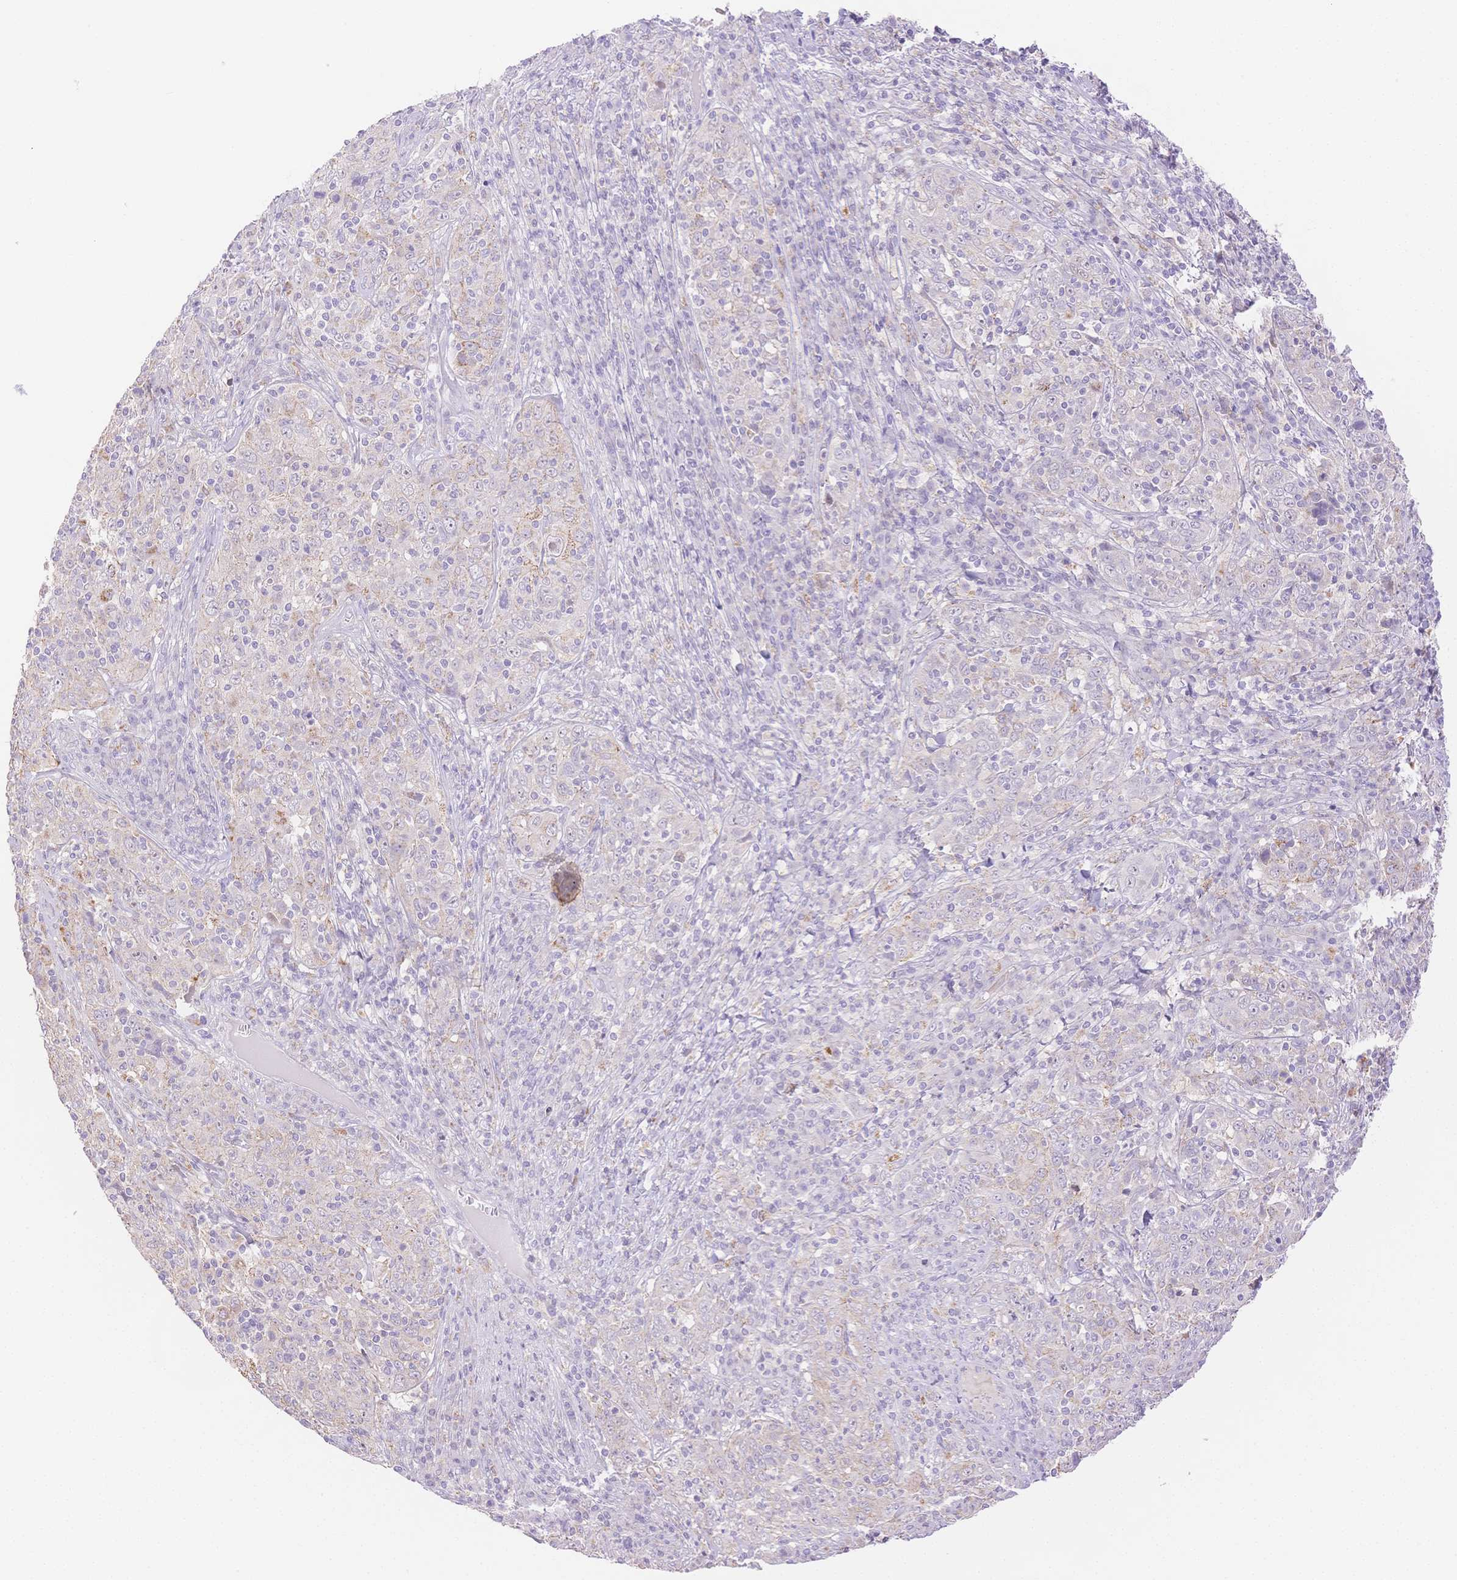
{"staining": {"intensity": "negative", "quantity": "none", "location": "none"}, "tissue": "cervical cancer", "cell_type": "Tumor cells", "image_type": "cancer", "snomed": [{"axis": "morphology", "description": "Squamous cell carcinoma, NOS"}, {"axis": "topography", "description": "Cervix"}], "caption": "Cervical squamous cell carcinoma stained for a protein using IHC displays no staining tumor cells.", "gene": "WDR54", "patient": {"sex": "female", "age": 46}}